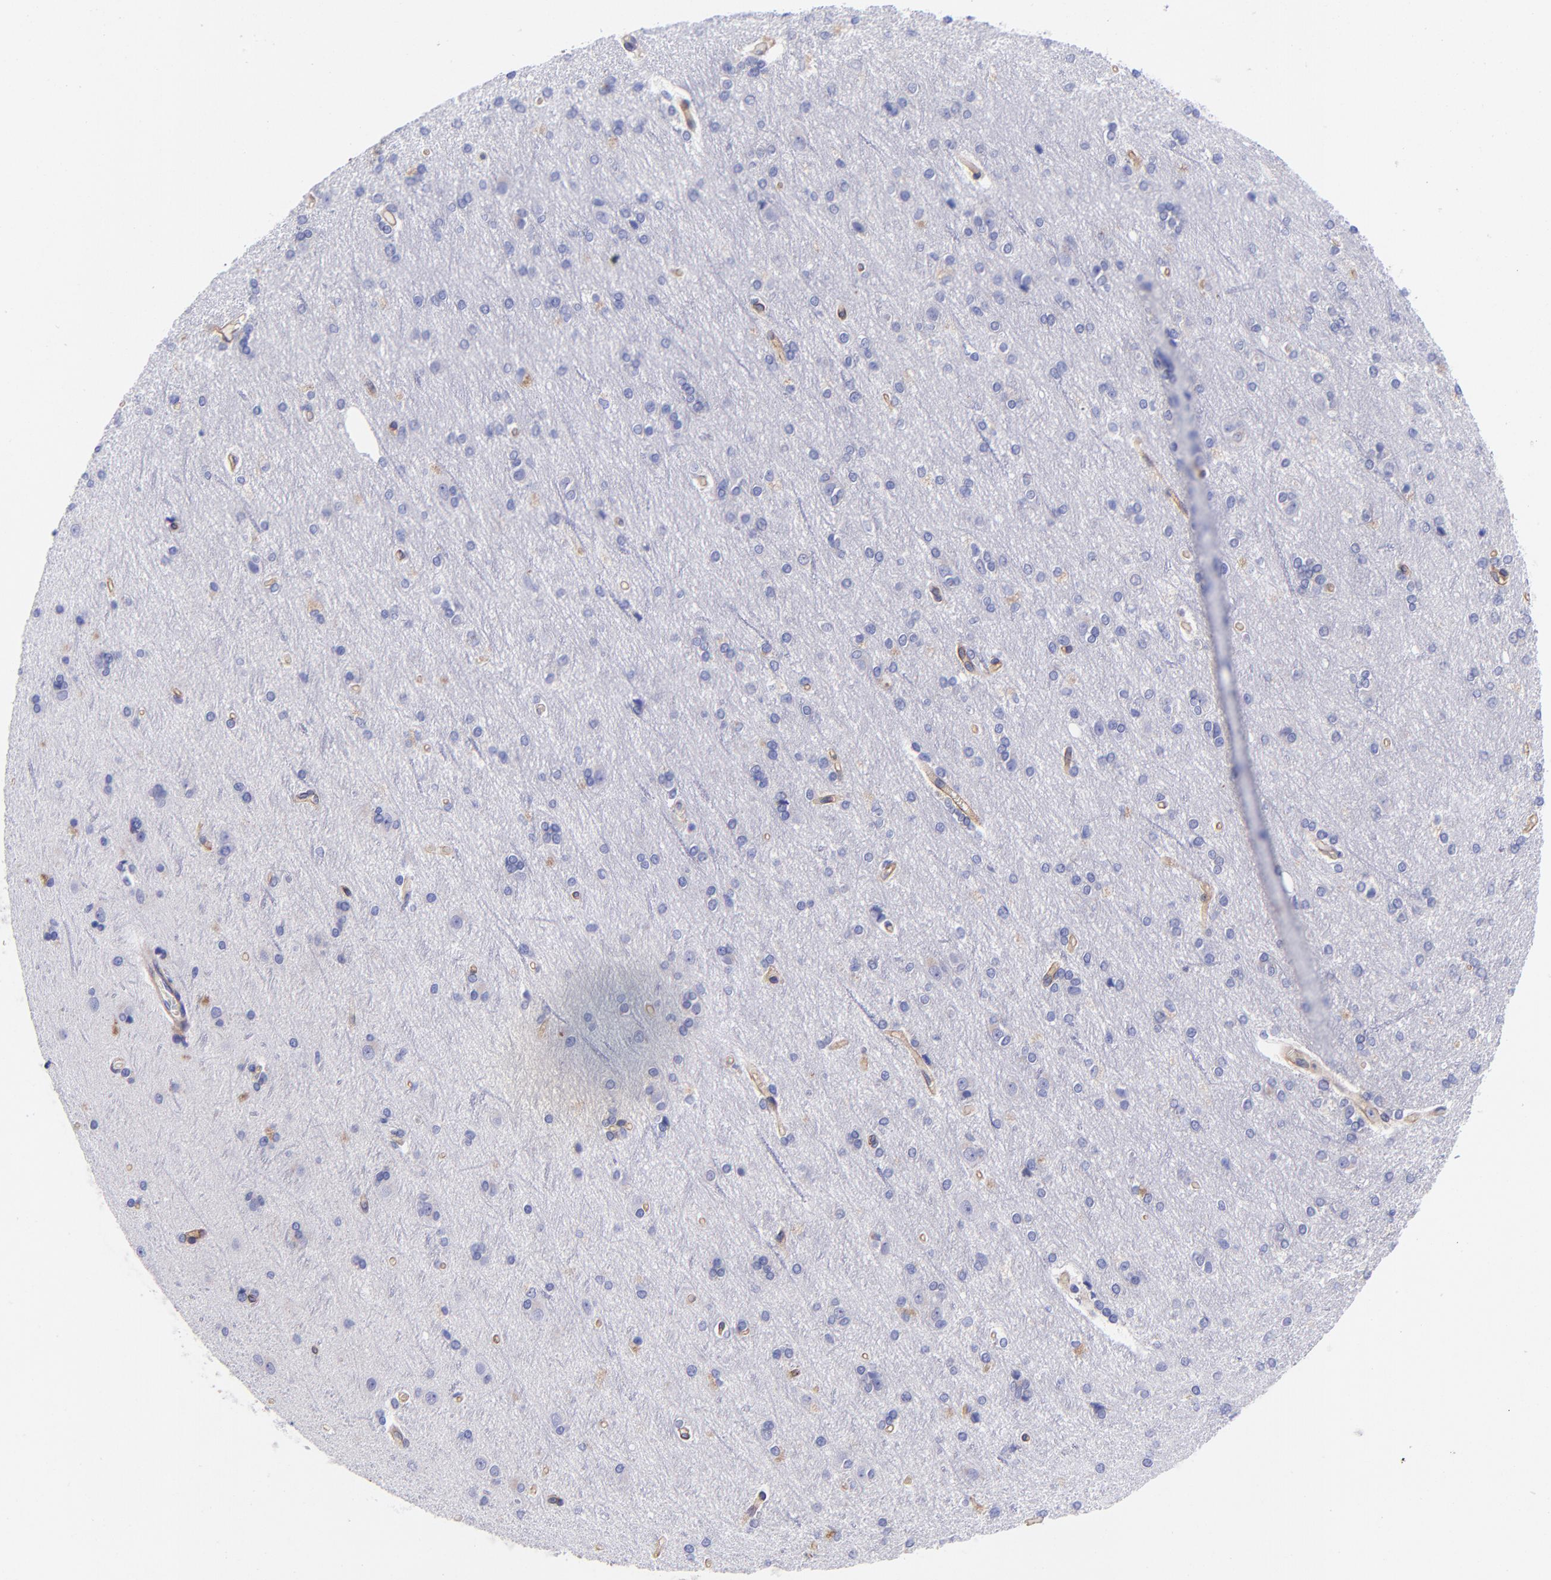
{"staining": {"intensity": "moderate", "quantity": ">75%", "location": "cytoplasmic/membranous"}, "tissue": "cerebral cortex", "cell_type": "Endothelial cells", "image_type": "normal", "snomed": [{"axis": "morphology", "description": "Normal tissue, NOS"}, {"axis": "topography", "description": "Cerebral cortex"}], "caption": "Immunohistochemical staining of normal human cerebral cortex demonstrates >75% levels of moderate cytoplasmic/membranous protein staining in about >75% of endothelial cells.", "gene": "PPFIBP1", "patient": {"sex": "female", "age": 54}}